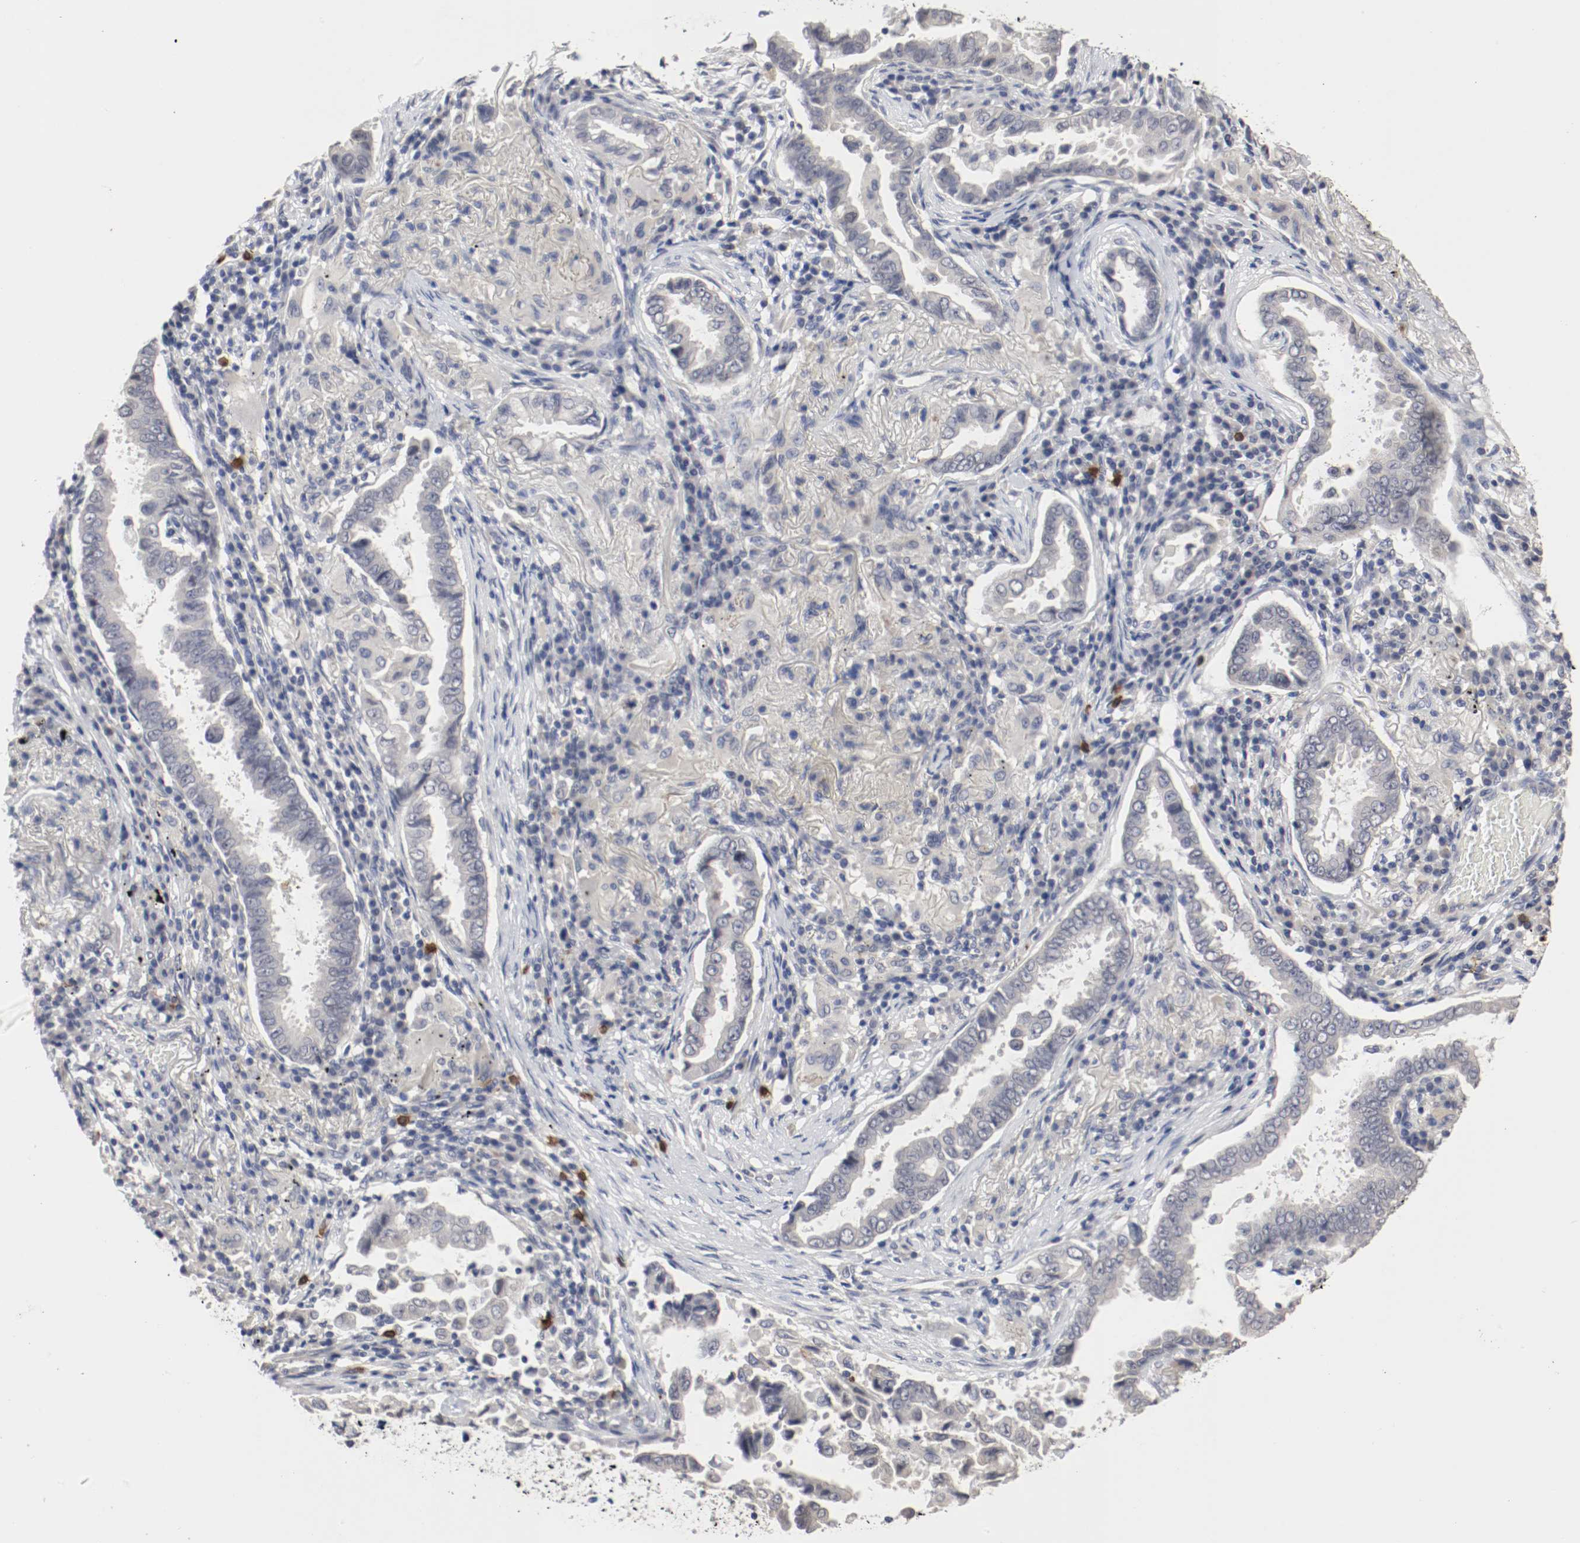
{"staining": {"intensity": "negative", "quantity": "none", "location": "none"}, "tissue": "lung cancer", "cell_type": "Tumor cells", "image_type": "cancer", "snomed": [{"axis": "morphology", "description": "Normal tissue, NOS"}, {"axis": "morphology", "description": "Inflammation, NOS"}, {"axis": "morphology", "description": "Adenocarcinoma, NOS"}, {"axis": "topography", "description": "Lung"}], "caption": "An immunohistochemistry image of lung adenocarcinoma is shown. There is no staining in tumor cells of lung adenocarcinoma.", "gene": "CEBPE", "patient": {"sex": "female", "age": 64}}